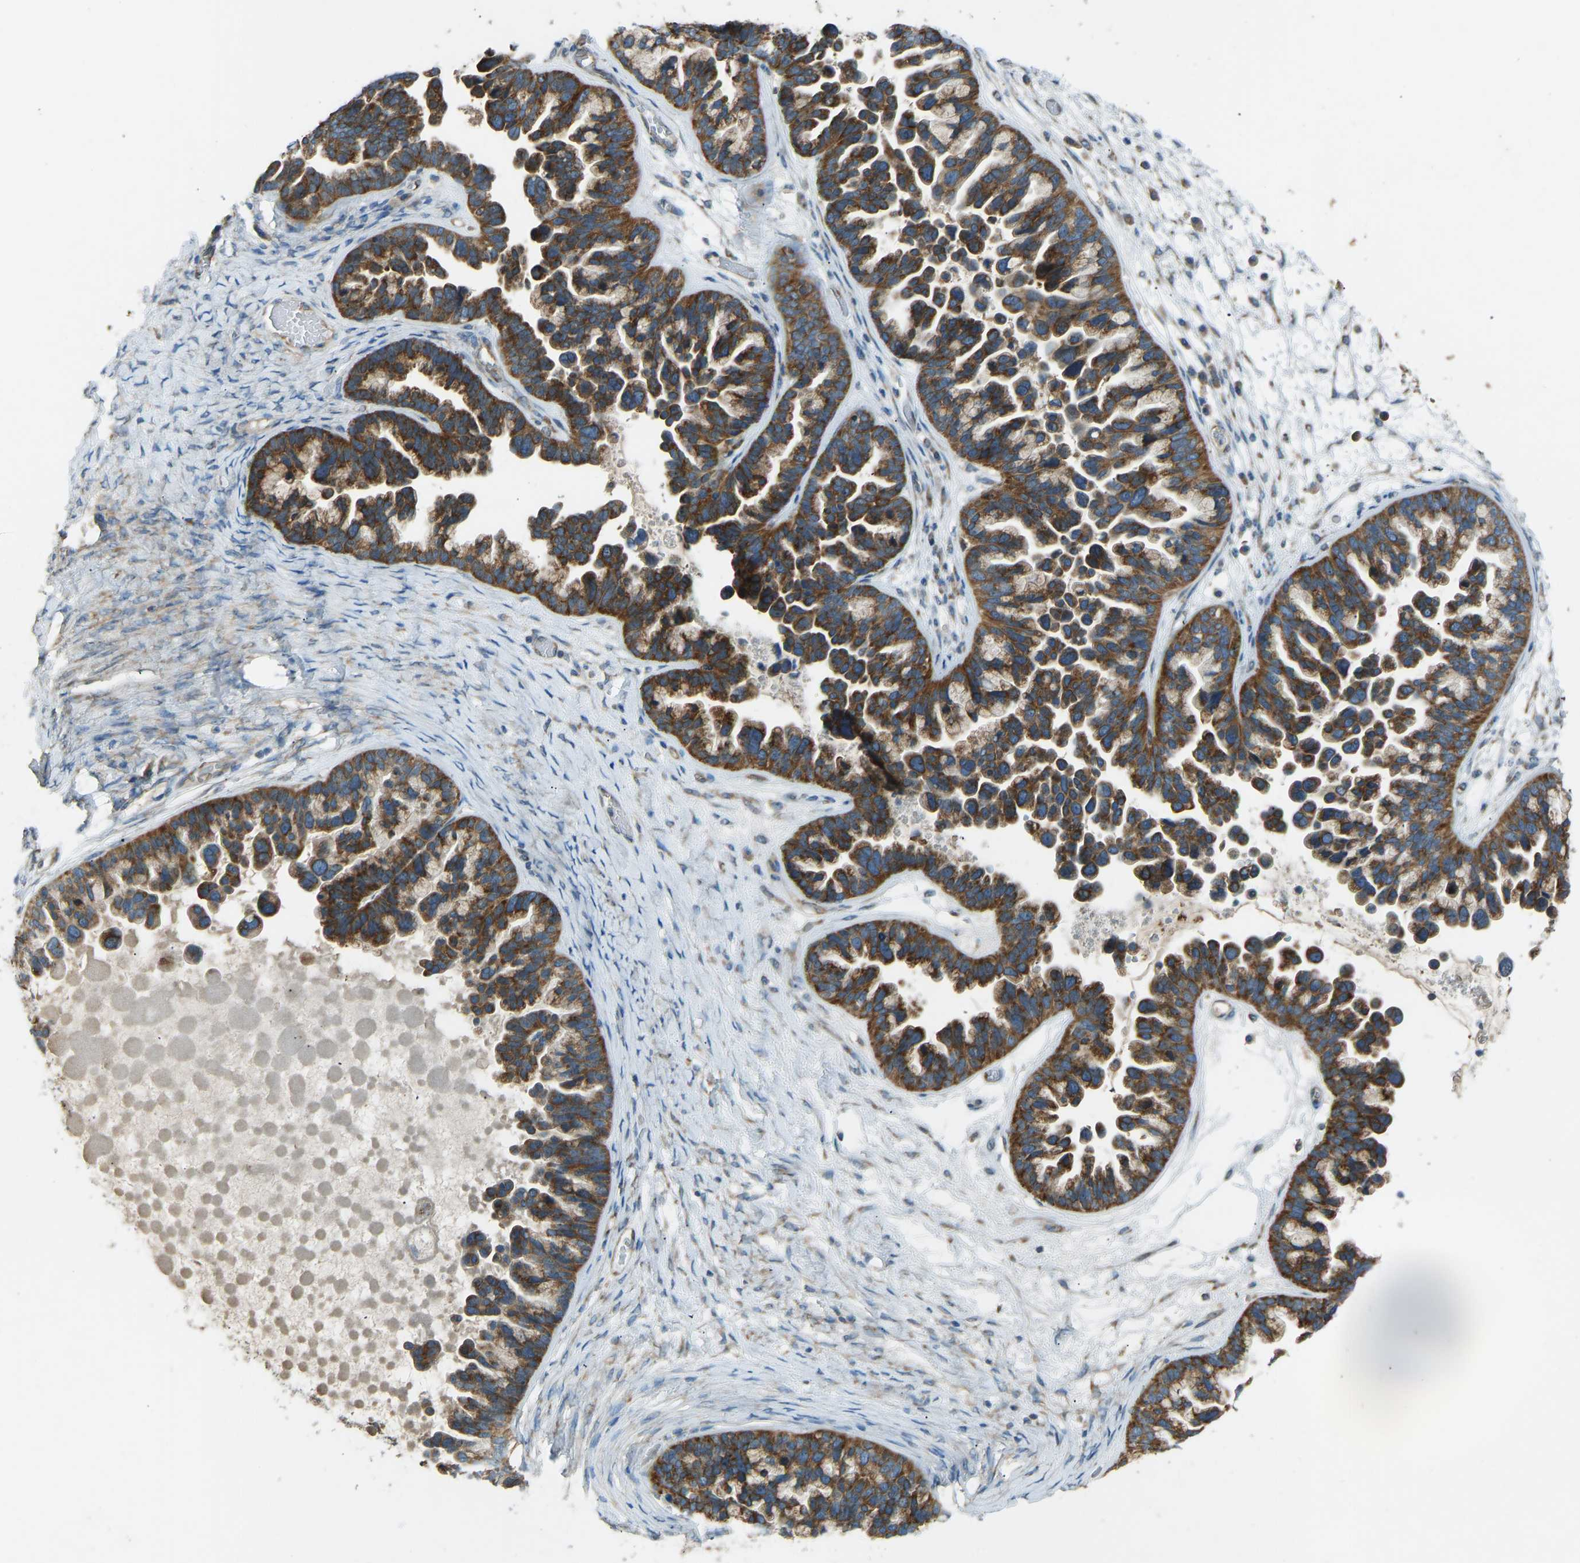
{"staining": {"intensity": "strong", "quantity": ">75%", "location": "cytoplasmic/membranous"}, "tissue": "ovarian cancer", "cell_type": "Tumor cells", "image_type": "cancer", "snomed": [{"axis": "morphology", "description": "Cystadenocarcinoma, serous, NOS"}, {"axis": "topography", "description": "Ovary"}], "caption": "High-power microscopy captured an immunohistochemistry histopathology image of ovarian cancer, revealing strong cytoplasmic/membranous staining in approximately >75% of tumor cells. (DAB (3,3'-diaminobenzidine) = brown stain, brightfield microscopy at high magnification).", "gene": "STAU2", "patient": {"sex": "female", "age": 56}}